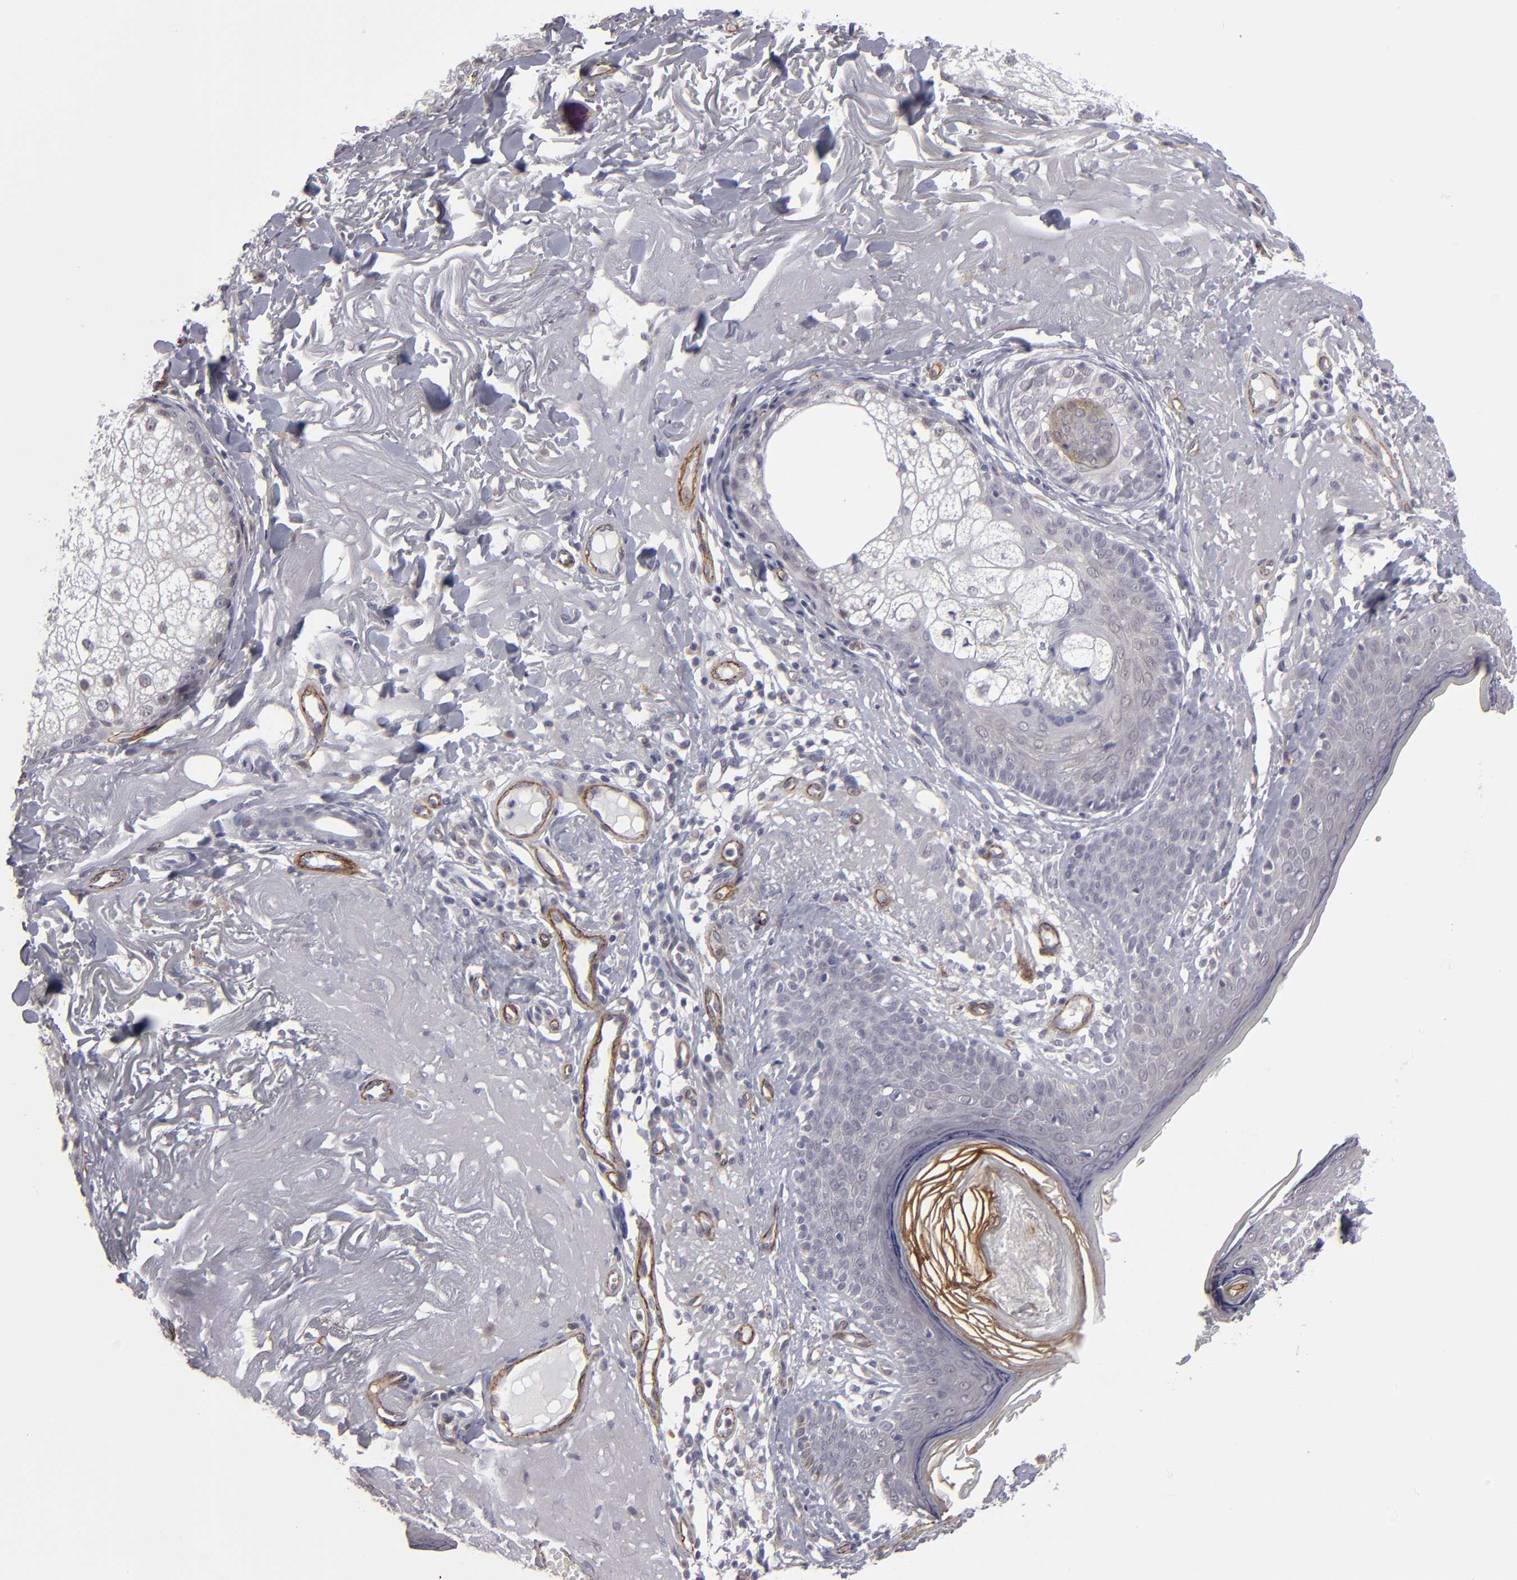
{"staining": {"intensity": "weak", "quantity": "<25%", "location": "cytoplasmic/membranous"}, "tissue": "skin cancer", "cell_type": "Tumor cells", "image_type": "cancer", "snomed": [{"axis": "morphology", "description": "Basal cell carcinoma"}, {"axis": "topography", "description": "Skin"}], "caption": "There is no significant staining in tumor cells of basal cell carcinoma (skin).", "gene": "ZNF175", "patient": {"sex": "male", "age": 74}}